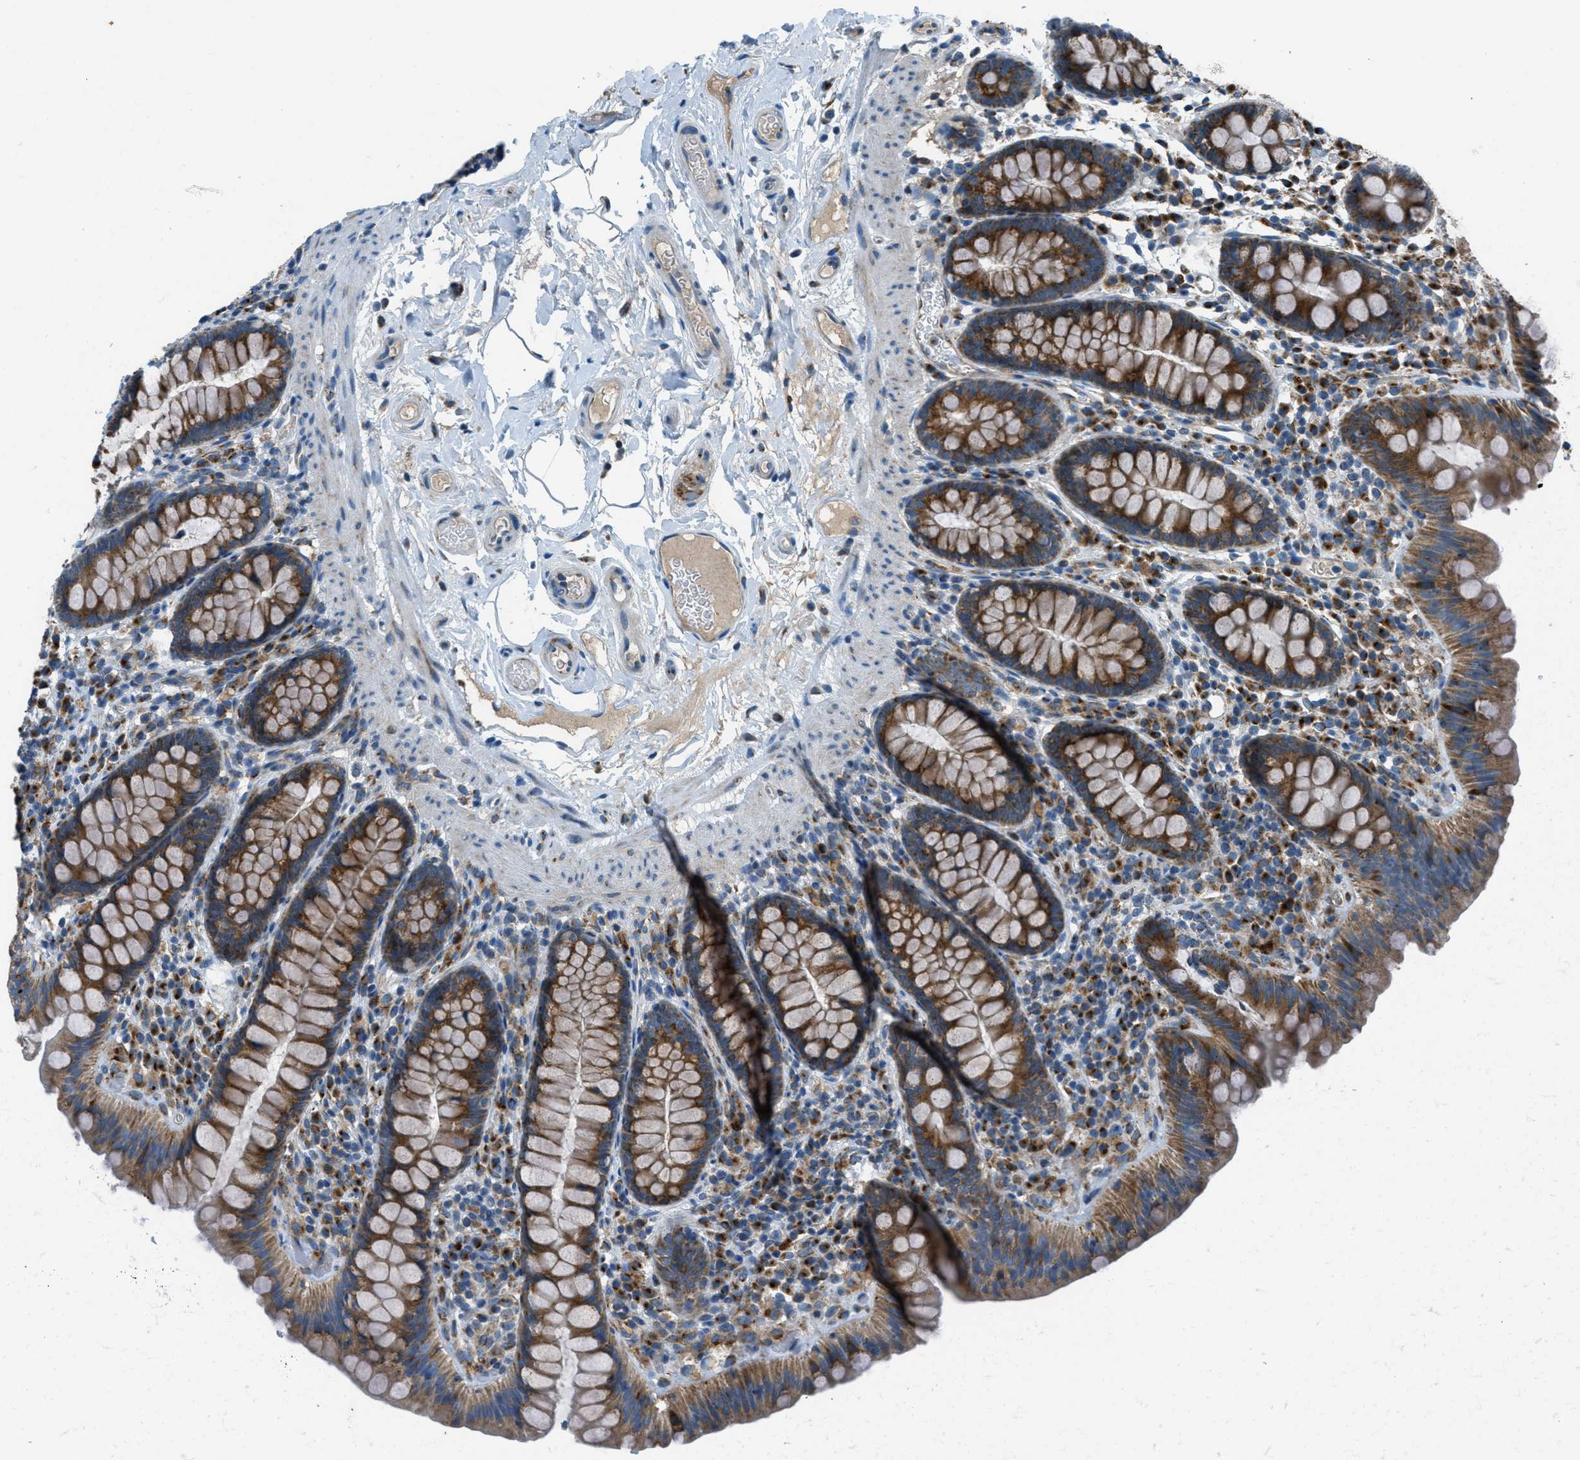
{"staining": {"intensity": "weak", "quantity": ">75%", "location": "cytoplasmic/membranous"}, "tissue": "colon", "cell_type": "Endothelial cells", "image_type": "normal", "snomed": [{"axis": "morphology", "description": "Normal tissue, NOS"}, {"axis": "topography", "description": "Colon"}], "caption": "Immunohistochemical staining of normal colon displays weak cytoplasmic/membranous protein expression in approximately >75% of endothelial cells. The staining was performed using DAB (3,3'-diaminobenzidine), with brown indicating positive protein expression. Nuclei are stained blue with hematoxylin.", "gene": "BCKDK", "patient": {"sex": "female", "age": 80}}